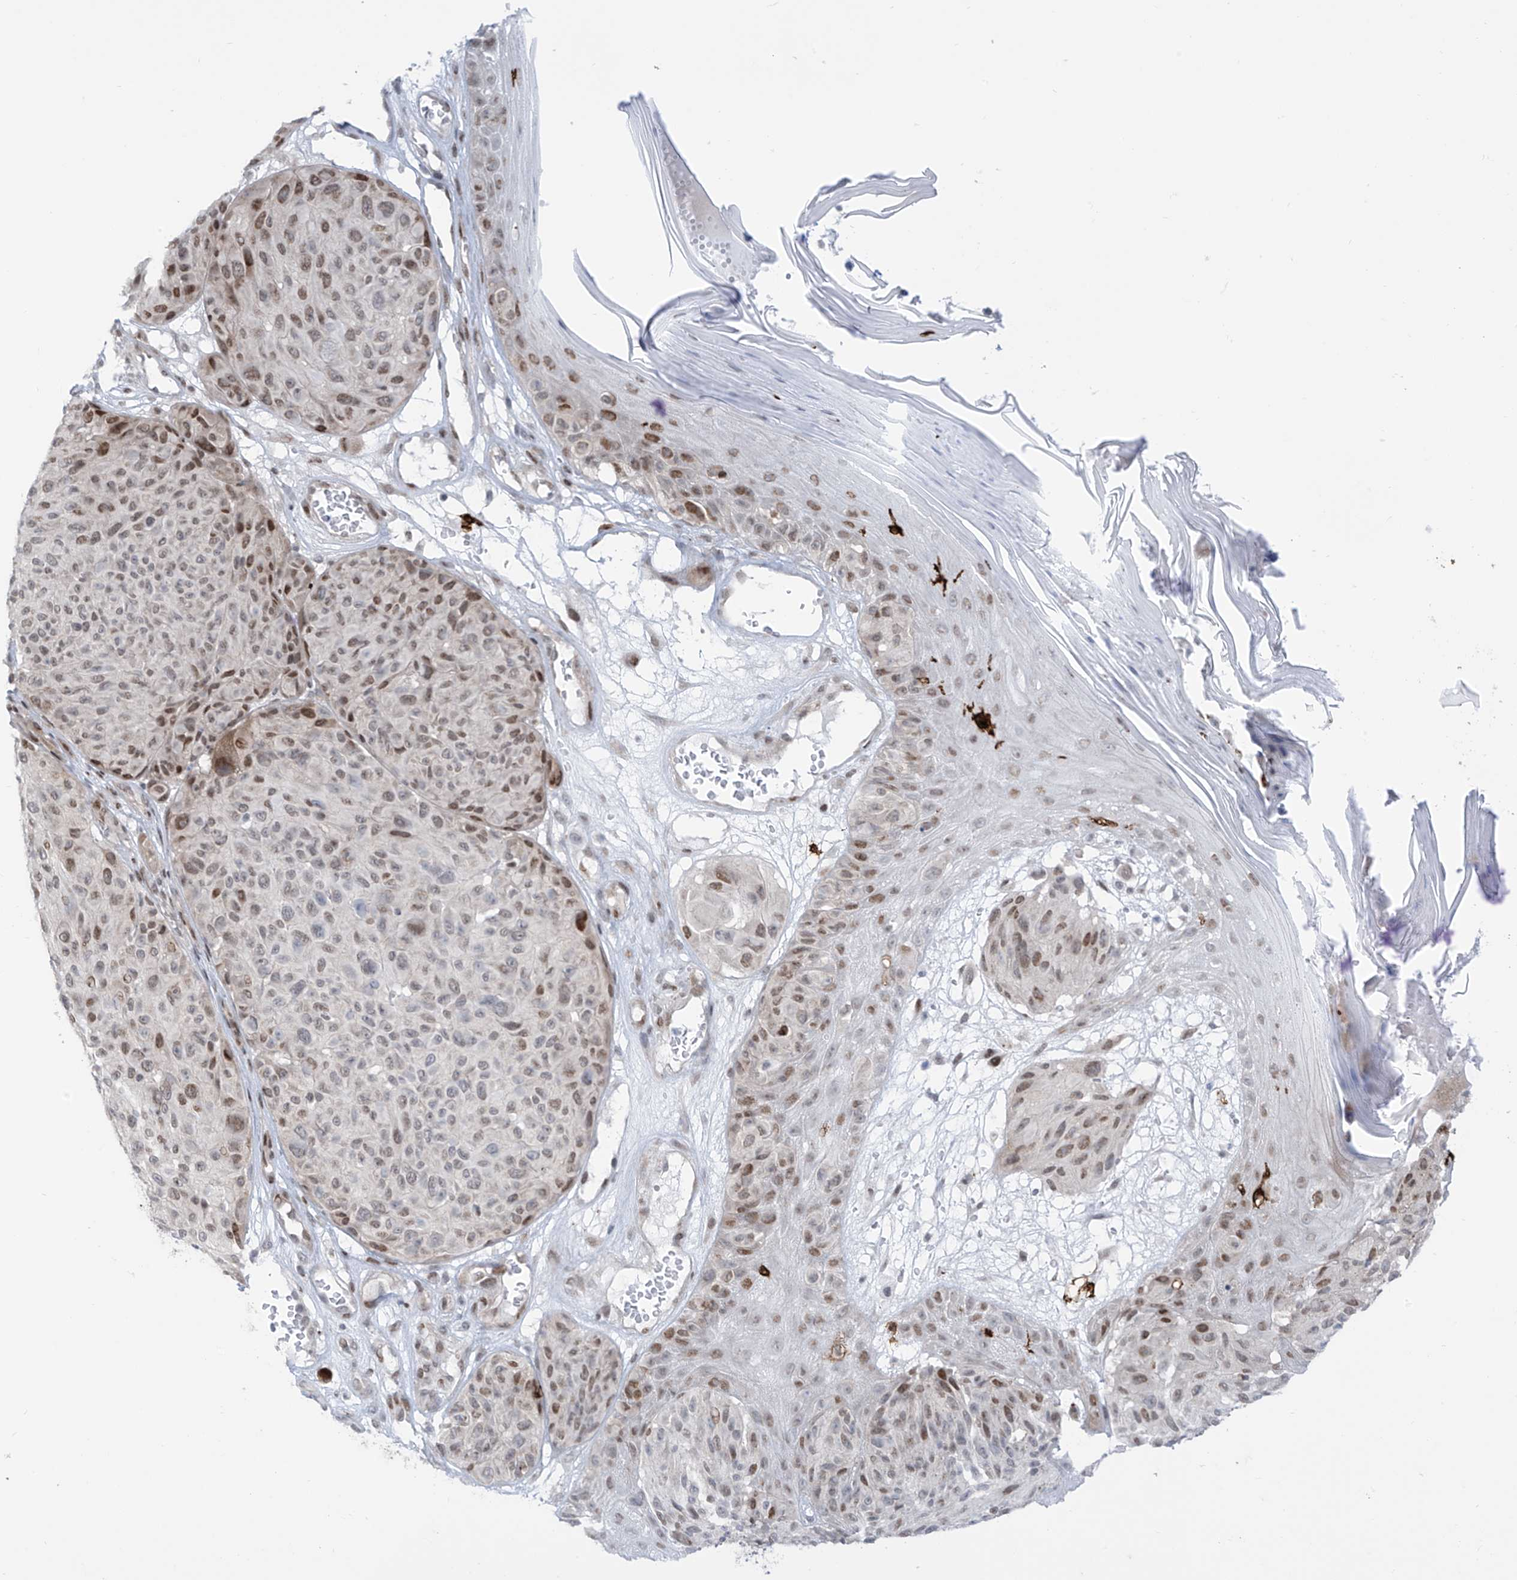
{"staining": {"intensity": "weak", "quantity": "25%-75%", "location": "nuclear"}, "tissue": "melanoma", "cell_type": "Tumor cells", "image_type": "cancer", "snomed": [{"axis": "morphology", "description": "Malignant melanoma, NOS"}, {"axis": "topography", "description": "Skin"}], "caption": "Malignant melanoma tissue shows weak nuclear expression in about 25%-75% of tumor cells", "gene": "LIN9", "patient": {"sex": "male", "age": 83}}